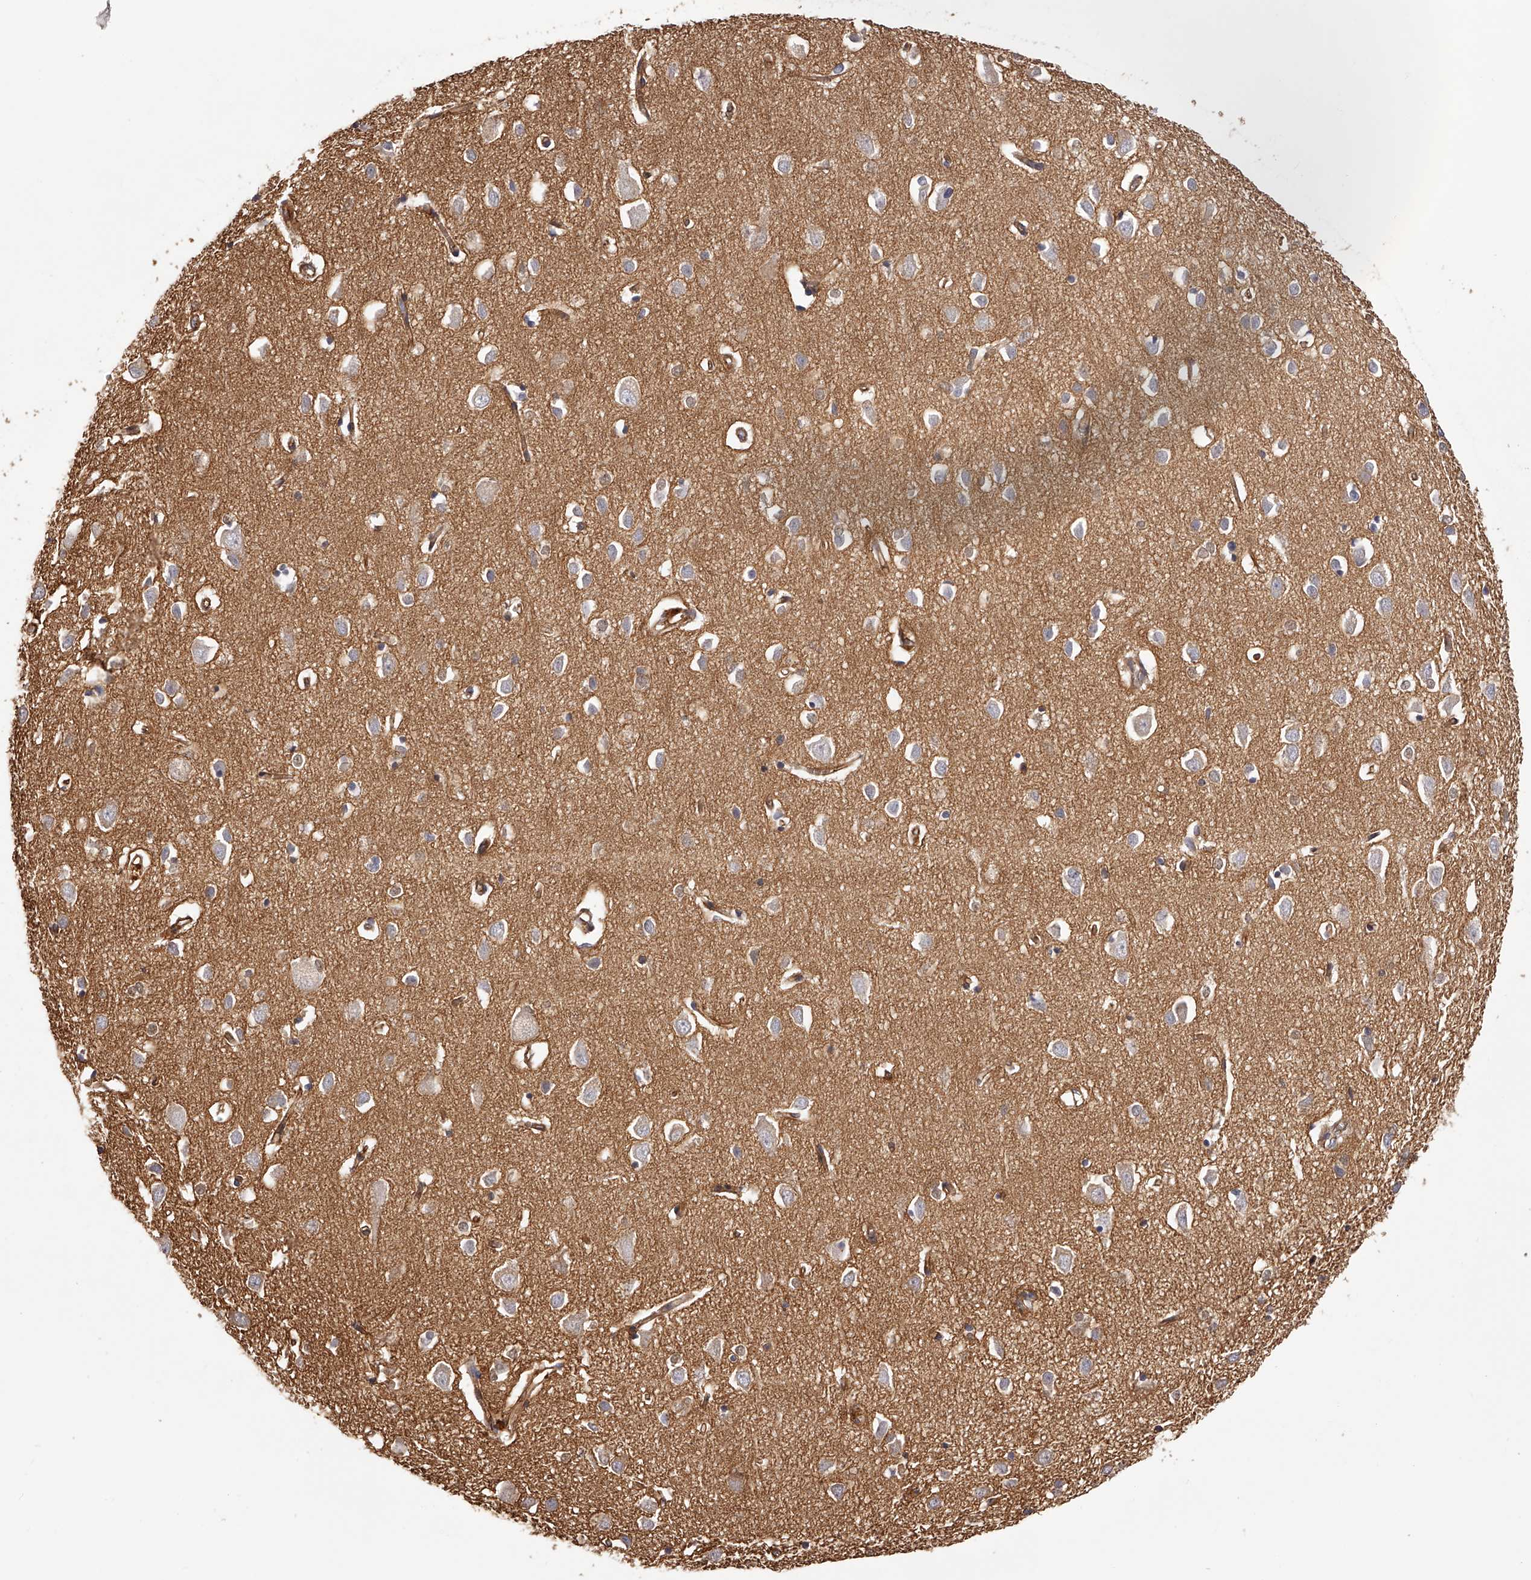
{"staining": {"intensity": "moderate", "quantity": ">75%", "location": "cytoplasmic/membranous"}, "tissue": "cerebral cortex", "cell_type": "Endothelial cells", "image_type": "normal", "snomed": [{"axis": "morphology", "description": "Normal tissue, NOS"}, {"axis": "topography", "description": "Cerebral cortex"}], "caption": "Immunohistochemistry micrograph of benign cerebral cortex stained for a protein (brown), which demonstrates medium levels of moderate cytoplasmic/membranous expression in approximately >75% of endothelial cells.", "gene": "LTV1", "patient": {"sex": "female", "age": 64}}